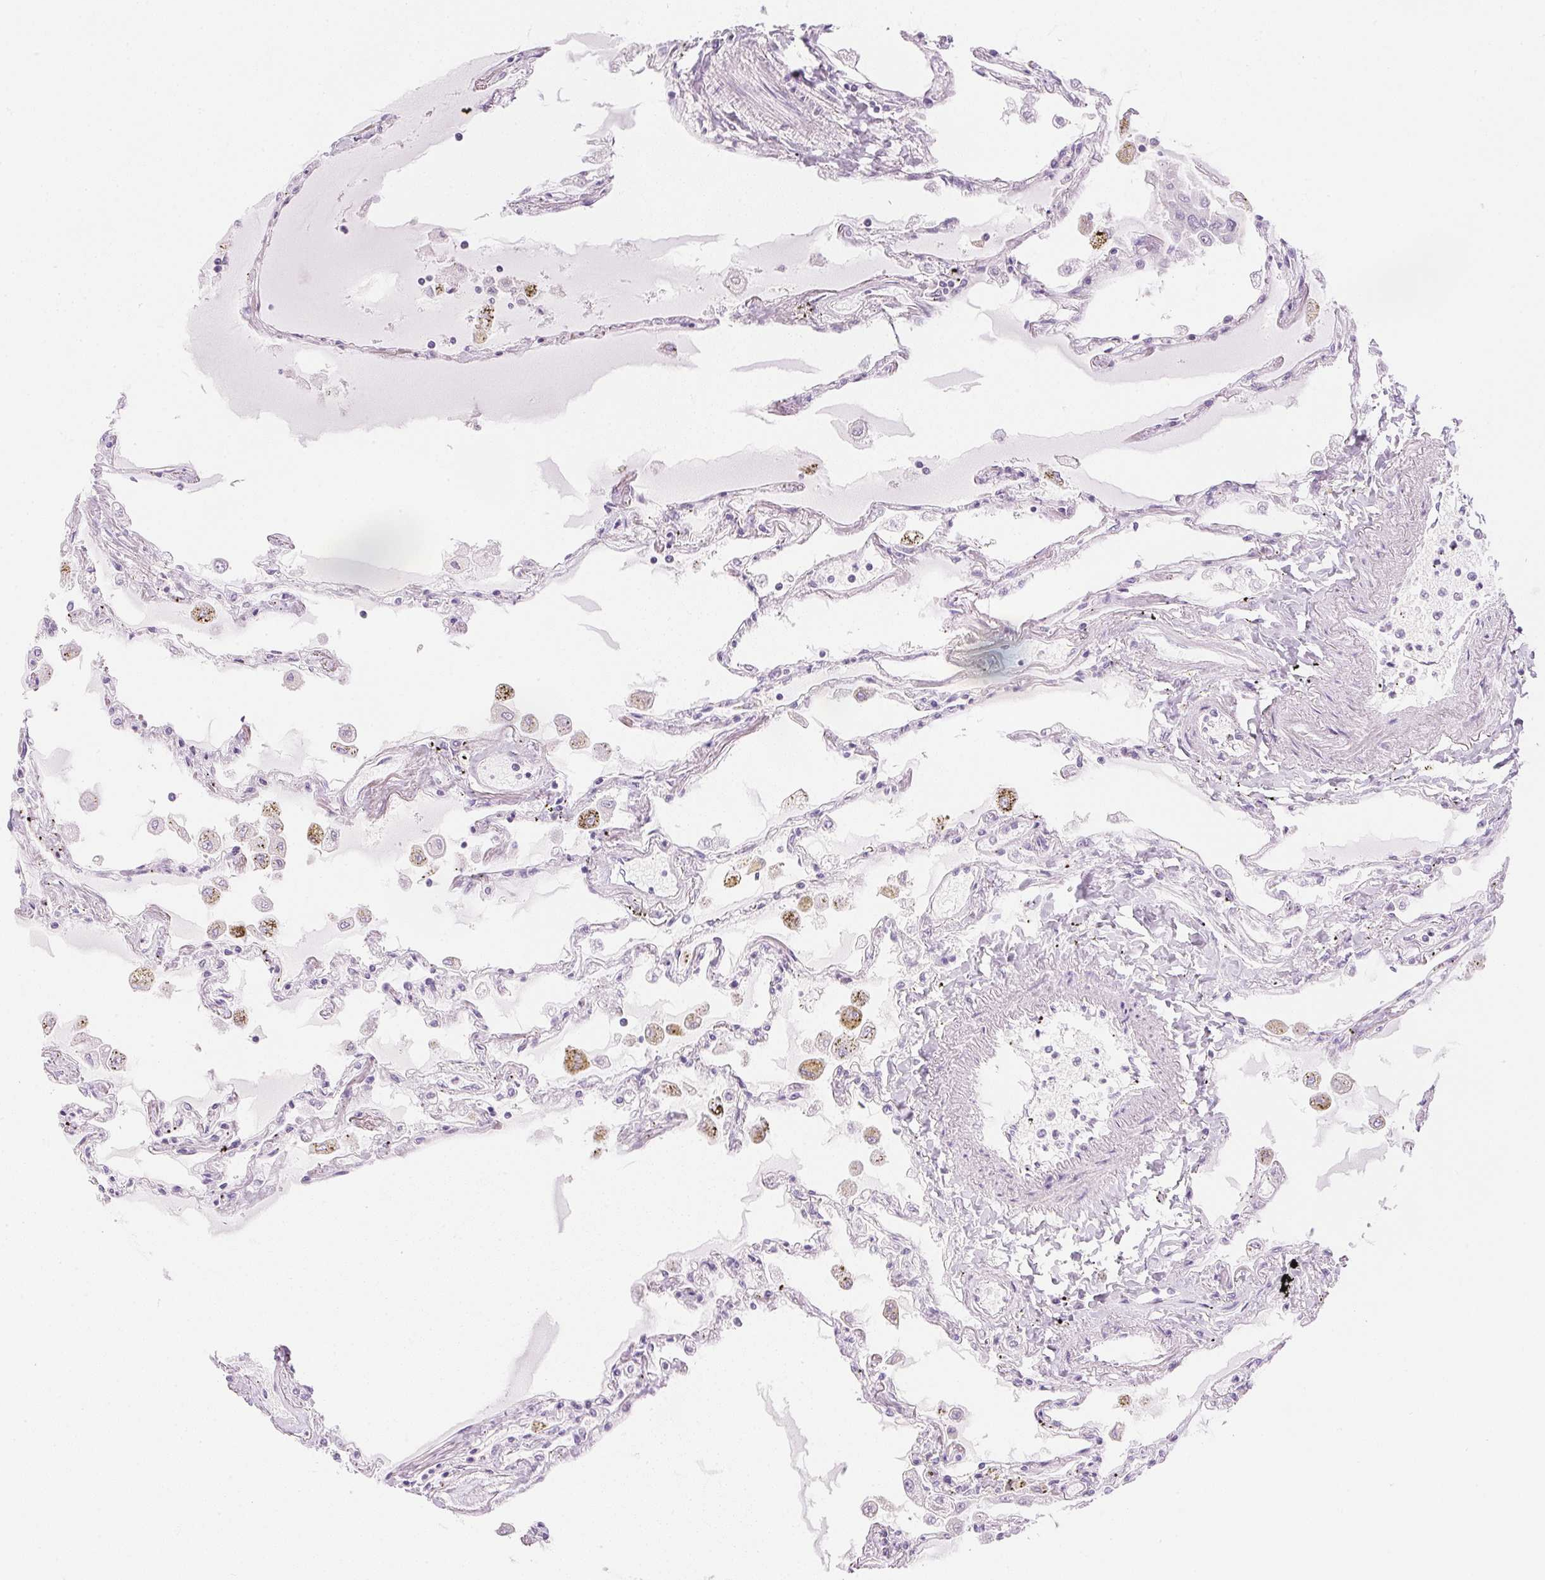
{"staining": {"intensity": "negative", "quantity": "none", "location": "none"}, "tissue": "lung", "cell_type": "Alveolar cells", "image_type": "normal", "snomed": [{"axis": "morphology", "description": "Normal tissue, NOS"}, {"axis": "morphology", "description": "Adenocarcinoma, NOS"}, {"axis": "topography", "description": "Cartilage tissue"}, {"axis": "topography", "description": "Lung"}], "caption": "An immunohistochemistry photomicrograph of unremarkable lung is shown. There is no staining in alveolar cells of lung. Brightfield microscopy of IHC stained with DAB (brown) and hematoxylin (blue), captured at high magnification.", "gene": "CTRL", "patient": {"sex": "female", "age": 67}}